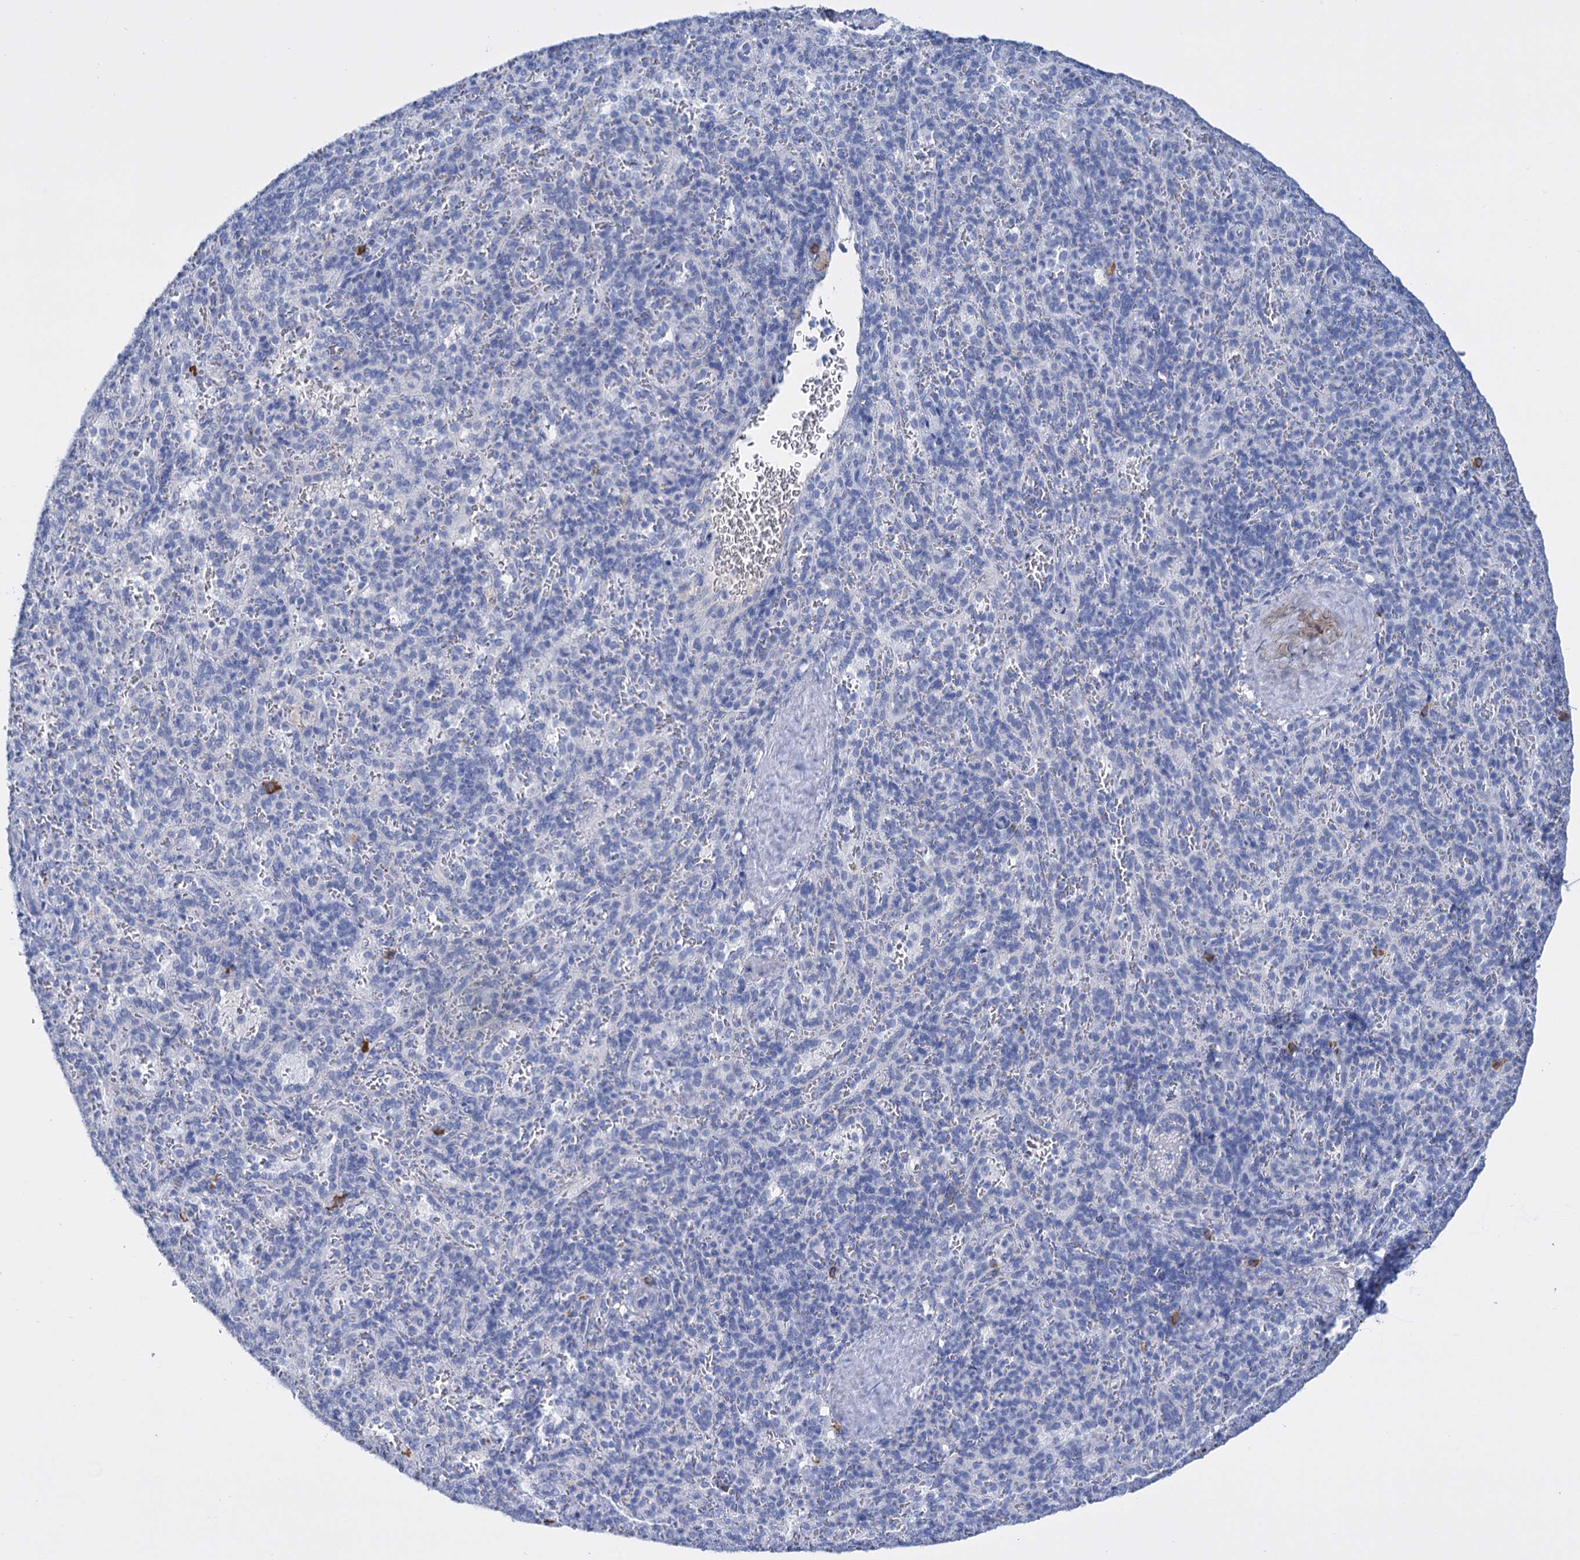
{"staining": {"intensity": "negative", "quantity": "none", "location": "none"}, "tissue": "spleen", "cell_type": "Cells in red pulp", "image_type": "normal", "snomed": [{"axis": "morphology", "description": "Normal tissue, NOS"}, {"axis": "topography", "description": "Spleen"}], "caption": "Cells in red pulp show no significant positivity in benign spleen. (DAB (3,3'-diaminobenzidine) immunohistochemistry (IHC), high magnification).", "gene": "FBXW12", "patient": {"sex": "female", "age": 21}}